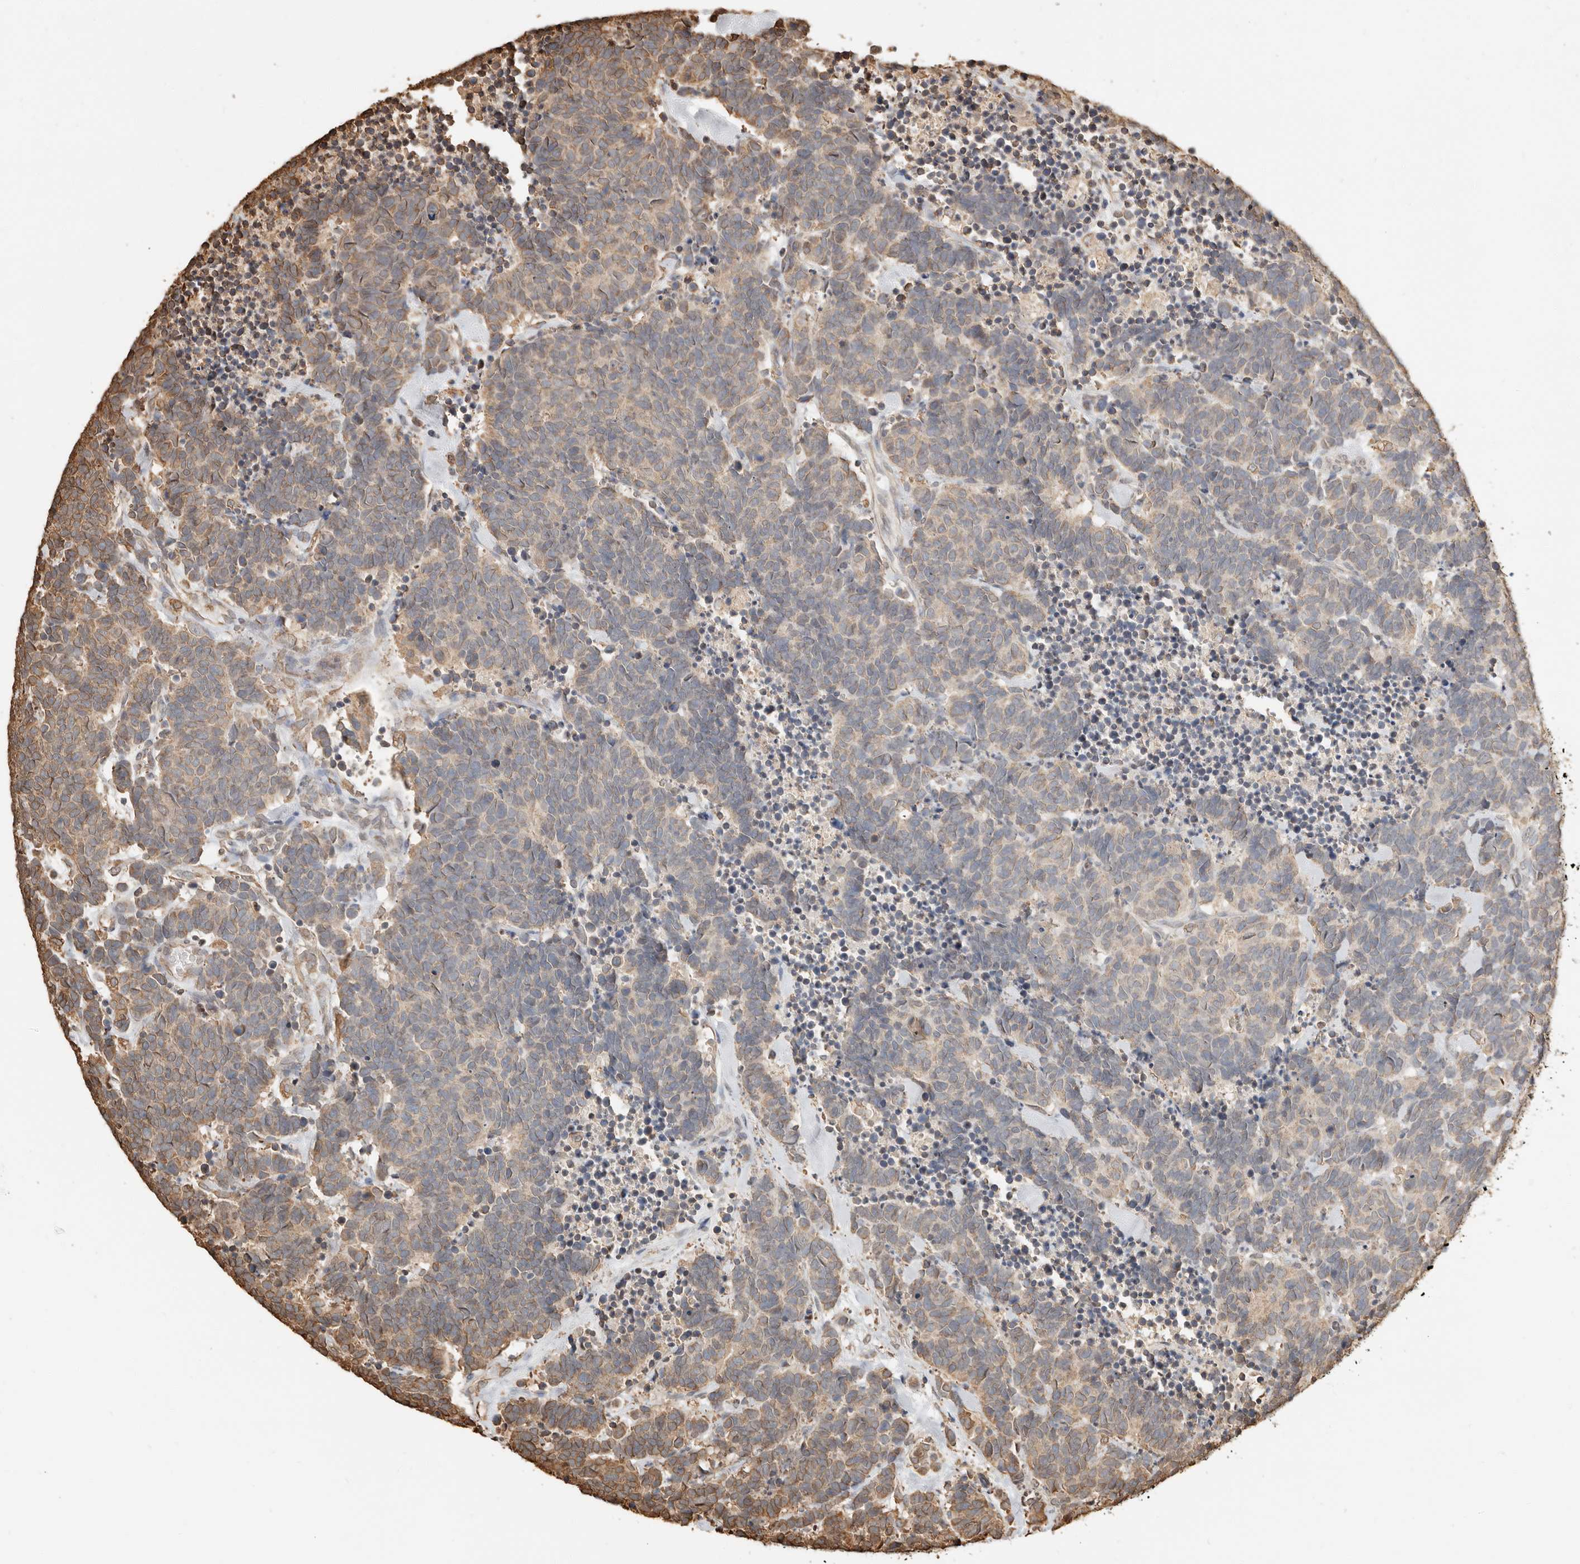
{"staining": {"intensity": "weak", "quantity": "25%-75%", "location": "cytoplasmic/membranous"}, "tissue": "carcinoid", "cell_type": "Tumor cells", "image_type": "cancer", "snomed": [{"axis": "morphology", "description": "Carcinoma, NOS"}, {"axis": "morphology", "description": "Carcinoid, malignant, NOS"}, {"axis": "topography", "description": "Urinary bladder"}], "caption": "The photomicrograph exhibits a brown stain indicating the presence of a protein in the cytoplasmic/membranous of tumor cells in carcinoid.", "gene": "ARHGEF10L", "patient": {"sex": "male", "age": 57}}